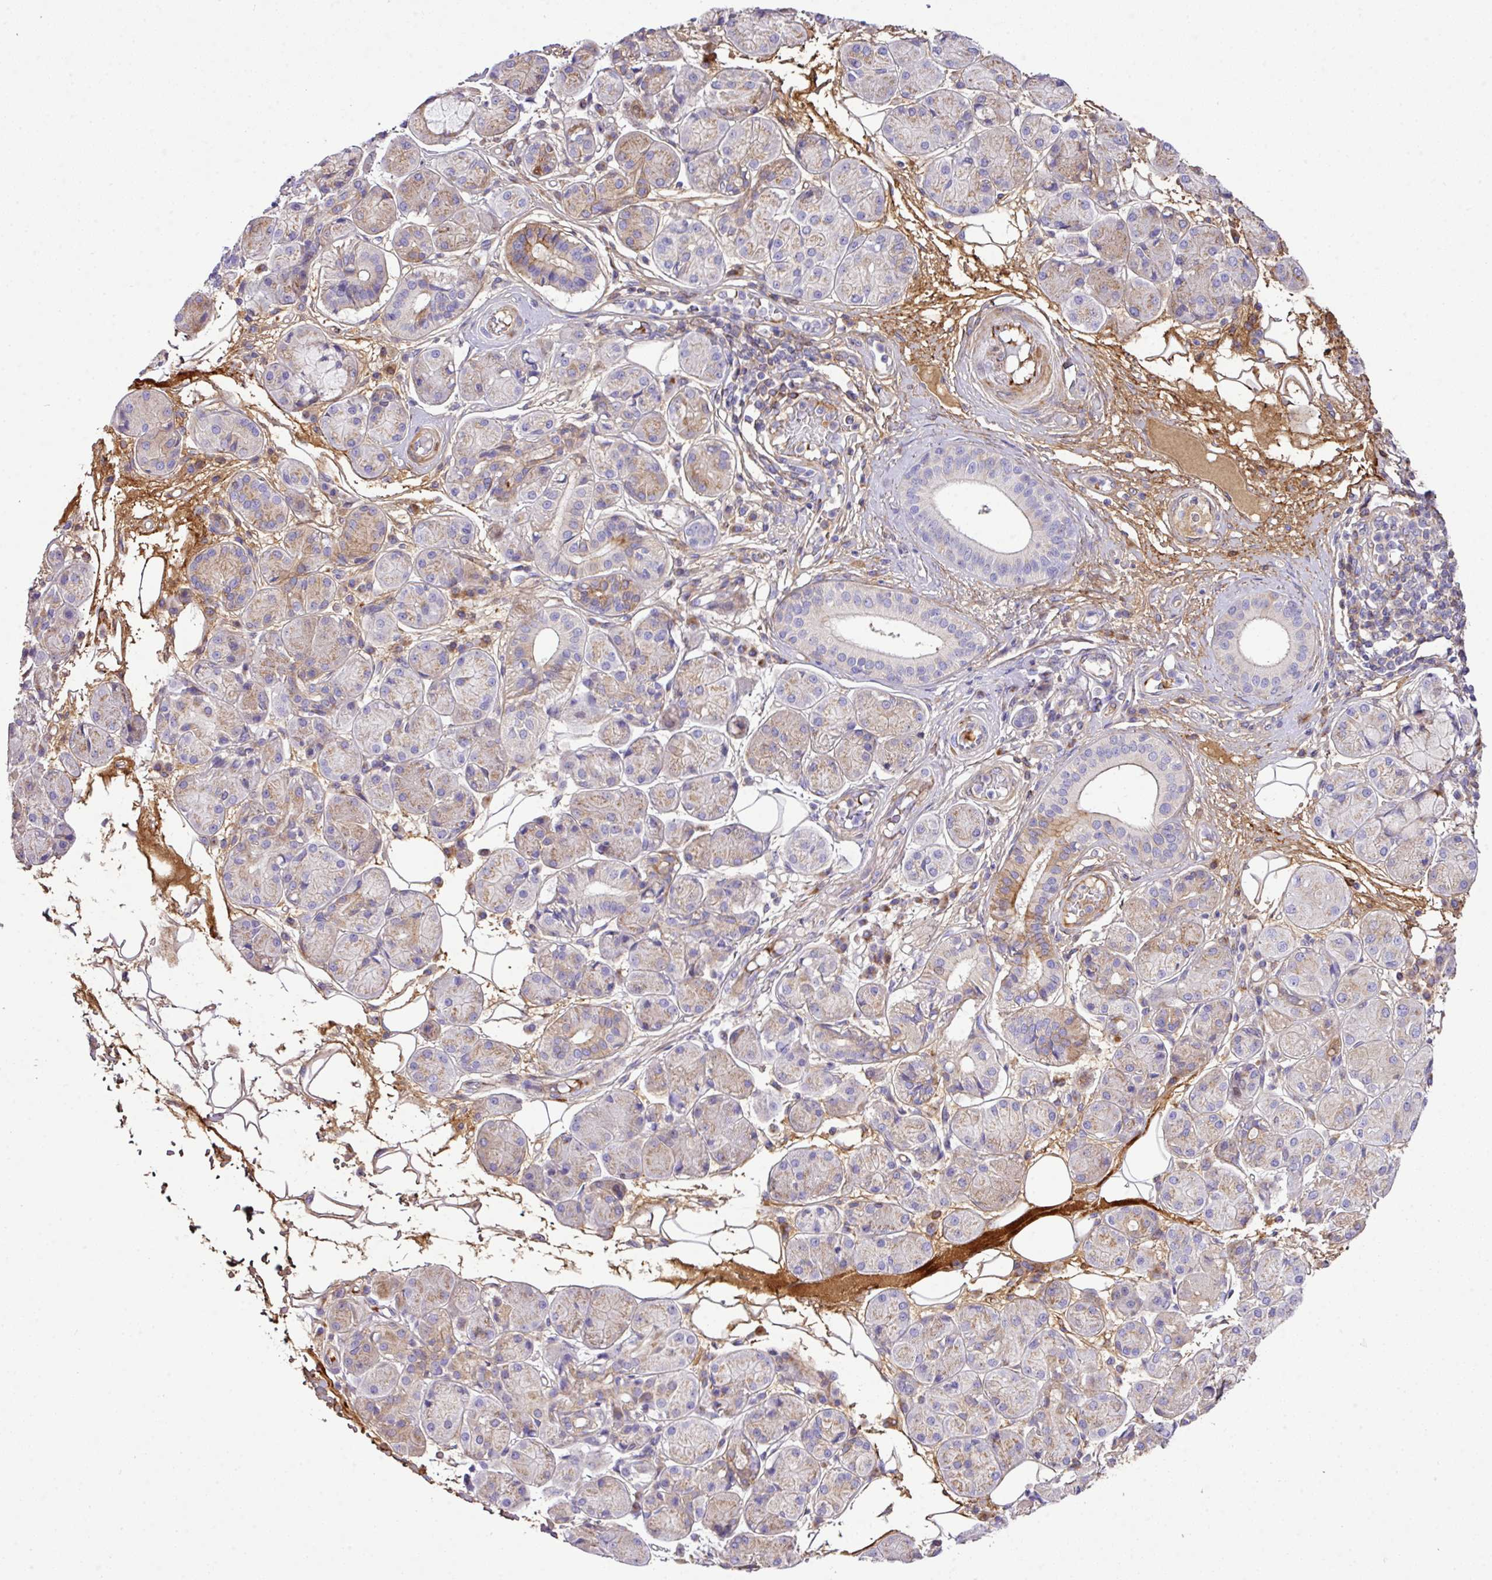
{"staining": {"intensity": "moderate", "quantity": "<25%", "location": "cytoplasmic/membranous"}, "tissue": "salivary gland", "cell_type": "Glandular cells", "image_type": "normal", "snomed": [{"axis": "morphology", "description": "Squamous cell carcinoma, NOS"}, {"axis": "topography", "description": "Skin"}, {"axis": "topography", "description": "Head-Neck"}], "caption": "Immunohistochemical staining of normal human salivary gland exhibits low levels of moderate cytoplasmic/membranous expression in about <25% of glandular cells.", "gene": "CTXN2", "patient": {"sex": "male", "age": 80}}